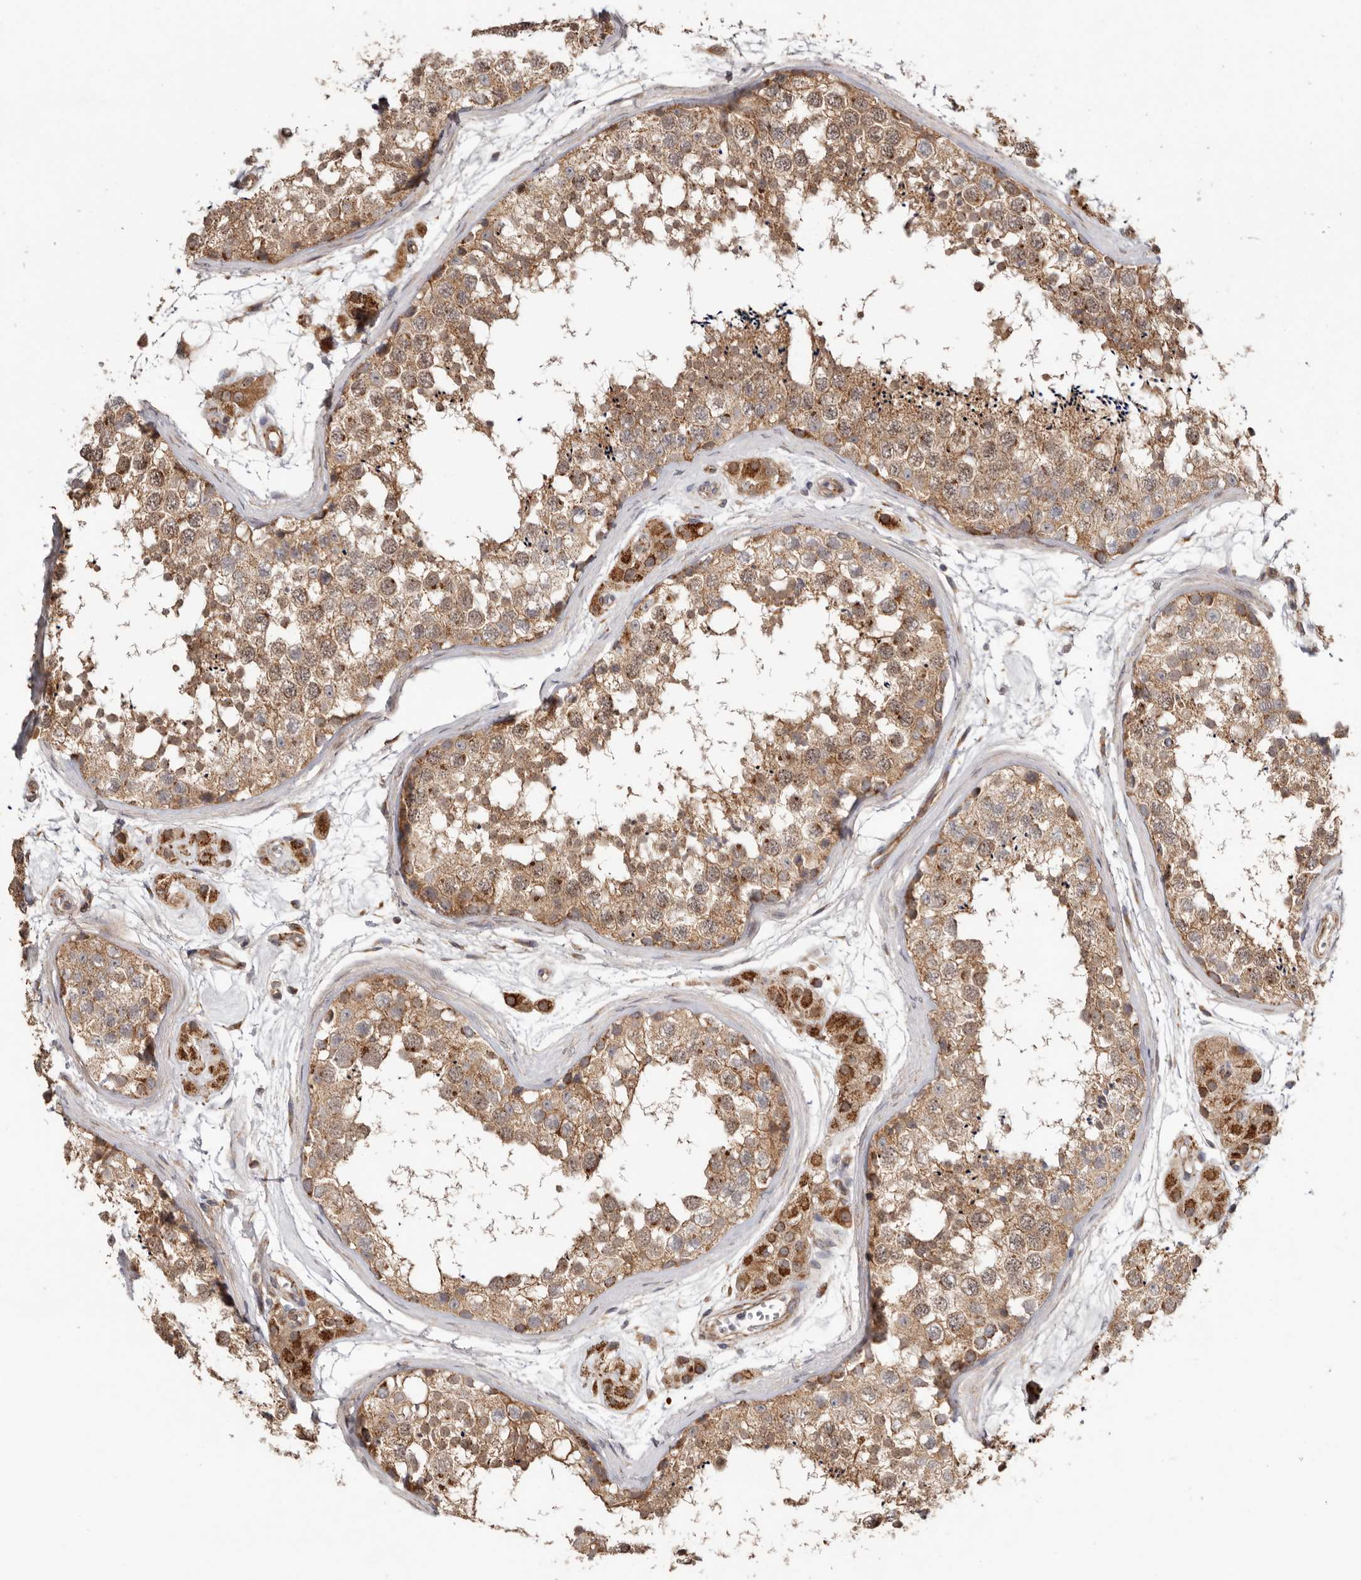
{"staining": {"intensity": "moderate", "quantity": ">75%", "location": "cytoplasmic/membranous"}, "tissue": "testis", "cell_type": "Cells in seminiferous ducts", "image_type": "normal", "snomed": [{"axis": "morphology", "description": "Normal tissue, NOS"}, {"axis": "topography", "description": "Testis"}], "caption": "Moderate cytoplasmic/membranous positivity for a protein is seen in approximately >75% of cells in seminiferous ducts of benign testis using immunohistochemistry.", "gene": "PROKR1", "patient": {"sex": "male", "age": 56}}